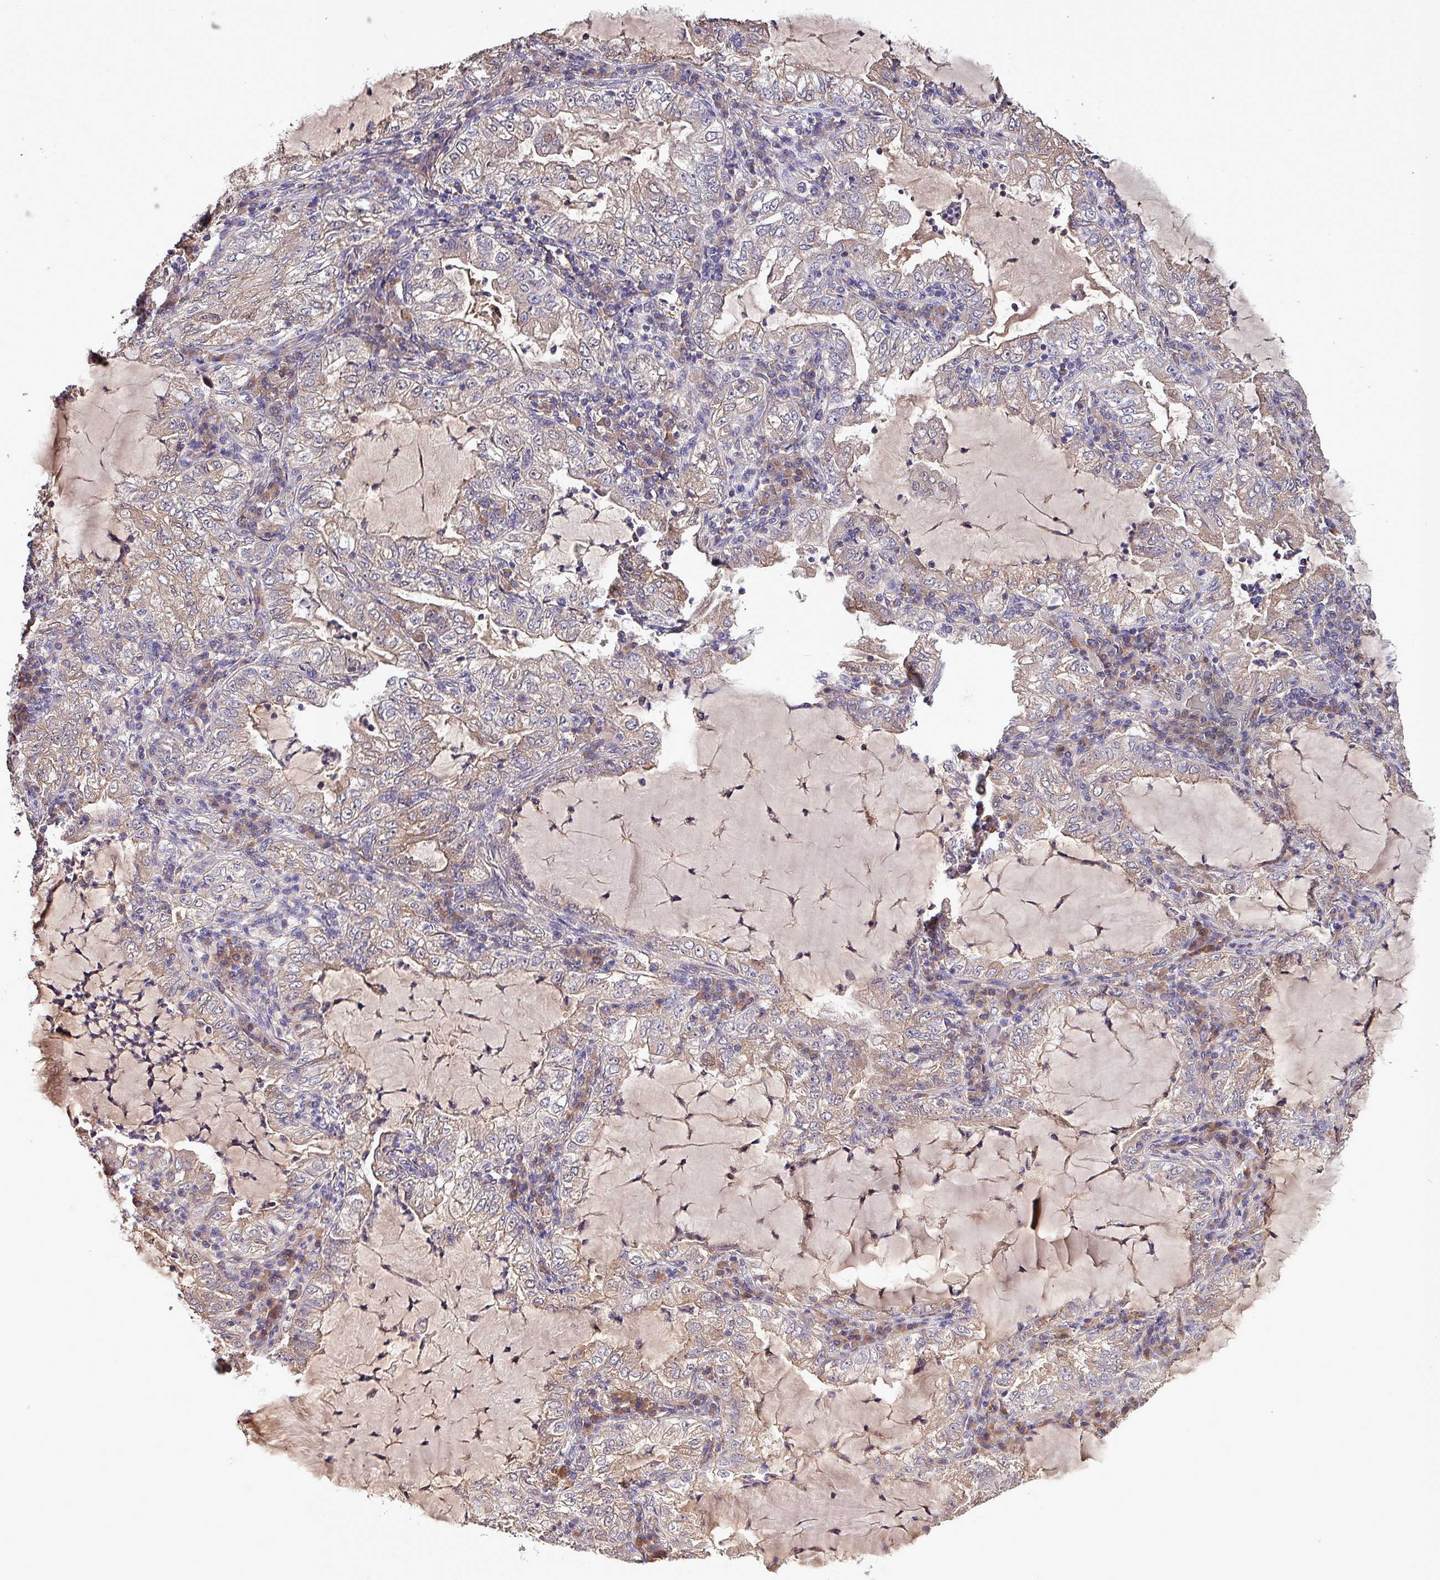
{"staining": {"intensity": "negative", "quantity": "none", "location": "none"}, "tissue": "lung cancer", "cell_type": "Tumor cells", "image_type": "cancer", "snomed": [{"axis": "morphology", "description": "Adenocarcinoma, NOS"}, {"axis": "topography", "description": "Lung"}], "caption": "An image of human lung cancer (adenocarcinoma) is negative for staining in tumor cells.", "gene": "PAFAH1B2", "patient": {"sex": "female", "age": 73}}